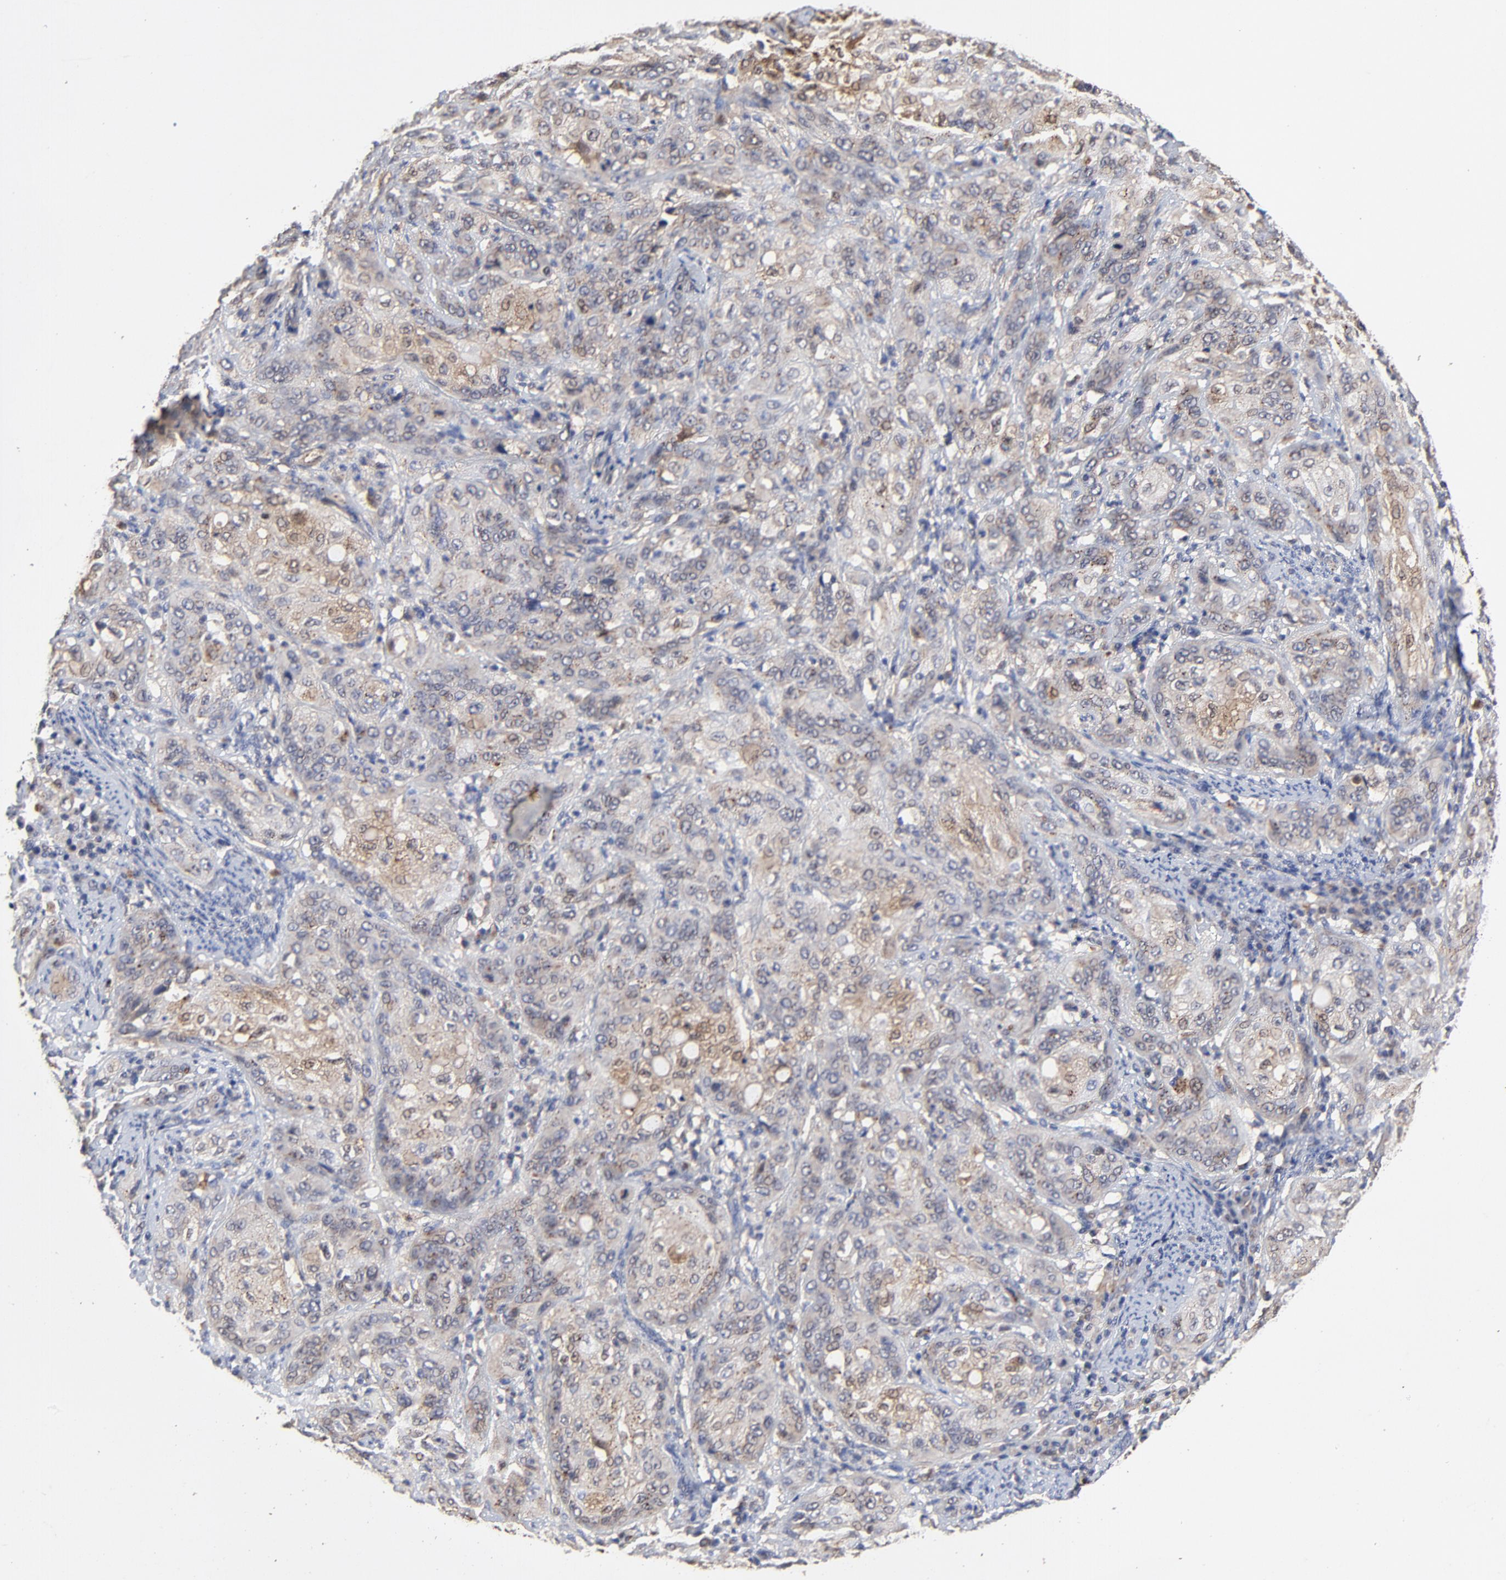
{"staining": {"intensity": "weak", "quantity": ">75%", "location": "cytoplasmic/membranous"}, "tissue": "cervical cancer", "cell_type": "Tumor cells", "image_type": "cancer", "snomed": [{"axis": "morphology", "description": "Squamous cell carcinoma, NOS"}, {"axis": "topography", "description": "Cervix"}], "caption": "Cervical squamous cell carcinoma stained for a protein shows weak cytoplasmic/membranous positivity in tumor cells.", "gene": "LGALS3", "patient": {"sex": "female", "age": 41}}